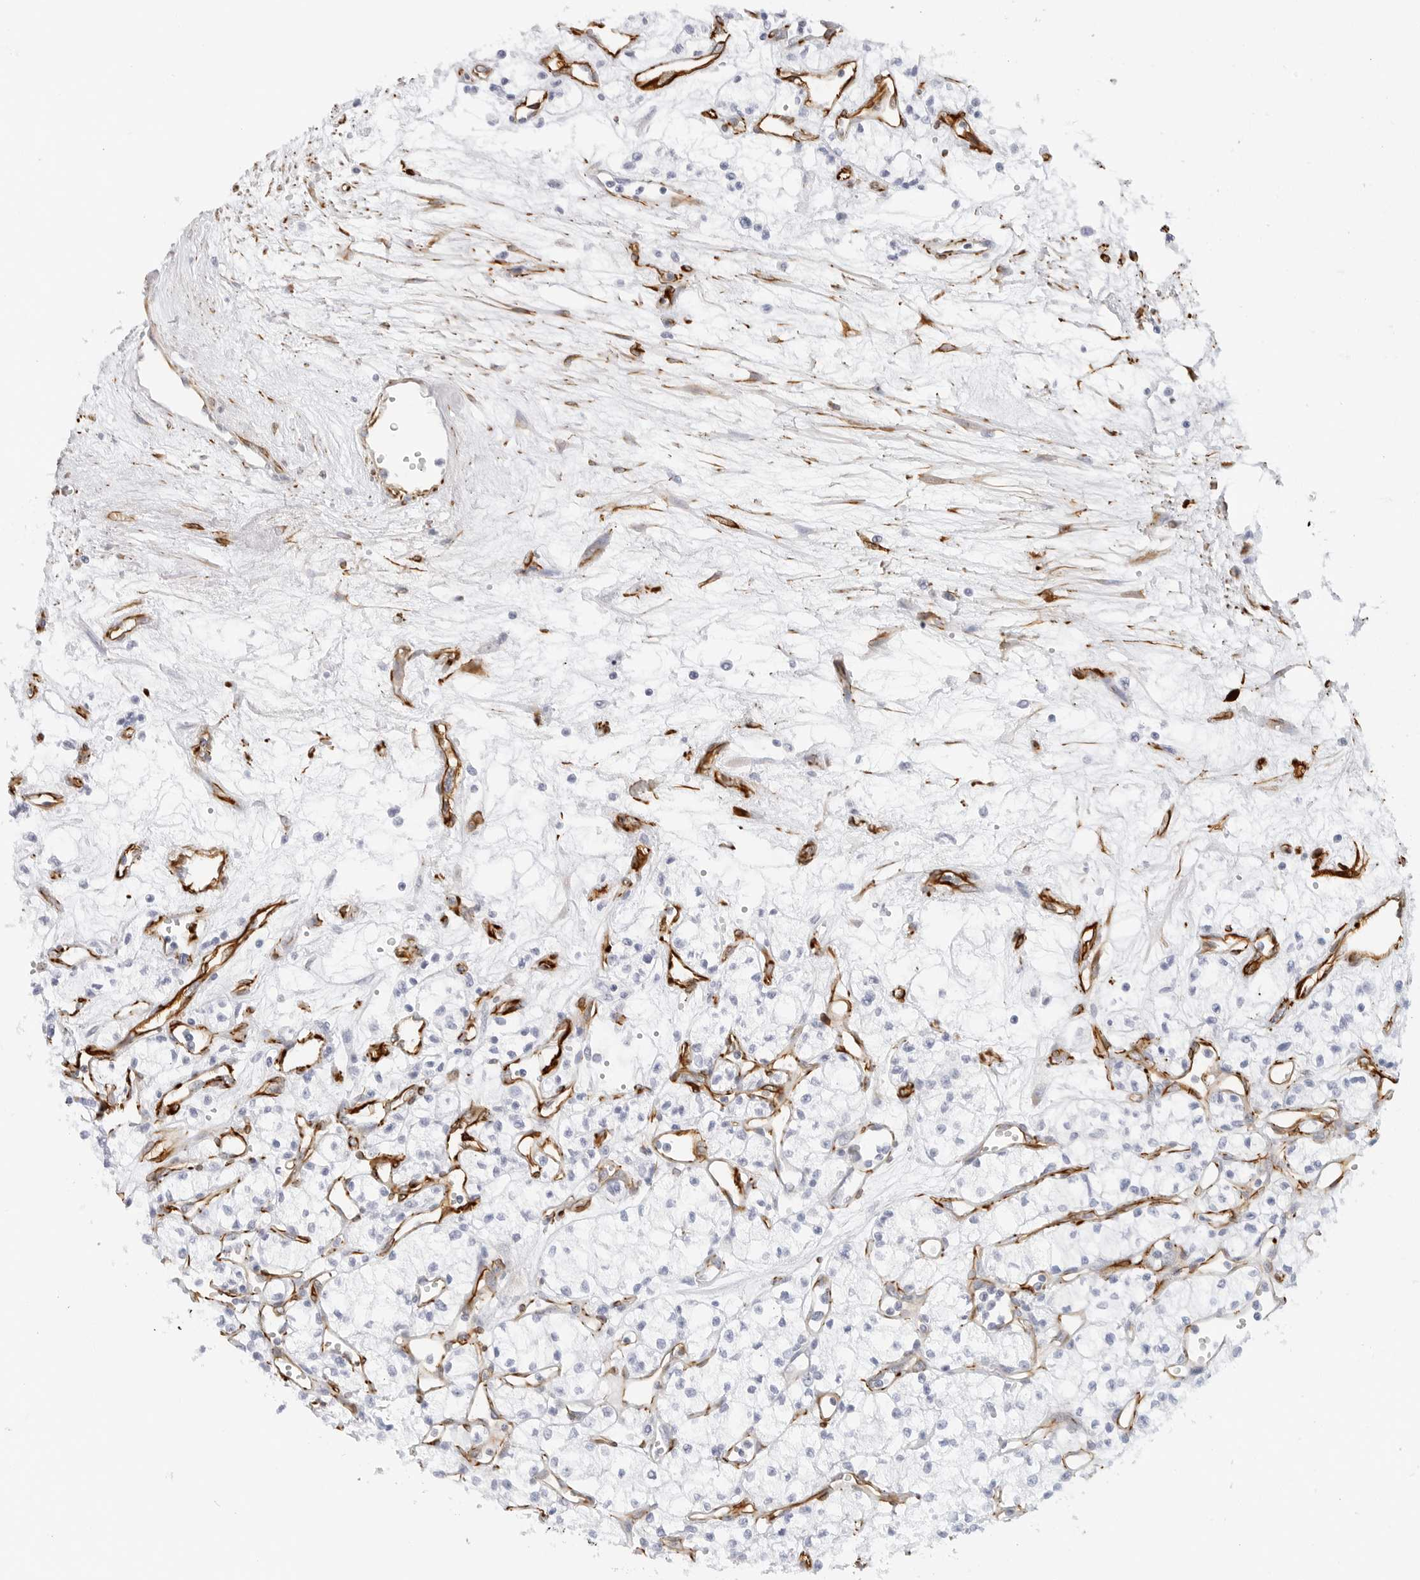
{"staining": {"intensity": "negative", "quantity": "none", "location": "none"}, "tissue": "renal cancer", "cell_type": "Tumor cells", "image_type": "cancer", "snomed": [{"axis": "morphology", "description": "Adenocarcinoma, NOS"}, {"axis": "topography", "description": "Kidney"}], "caption": "Immunohistochemistry micrograph of neoplastic tissue: human renal cancer (adenocarcinoma) stained with DAB reveals no significant protein staining in tumor cells. Brightfield microscopy of immunohistochemistry (IHC) stained with DAB (3,3'-diaminobenzidine) (brown) and hematoxylin (blue), captured at high magnification.", "gene": "NES", "patient": {"sex": "male", "age": 59}}